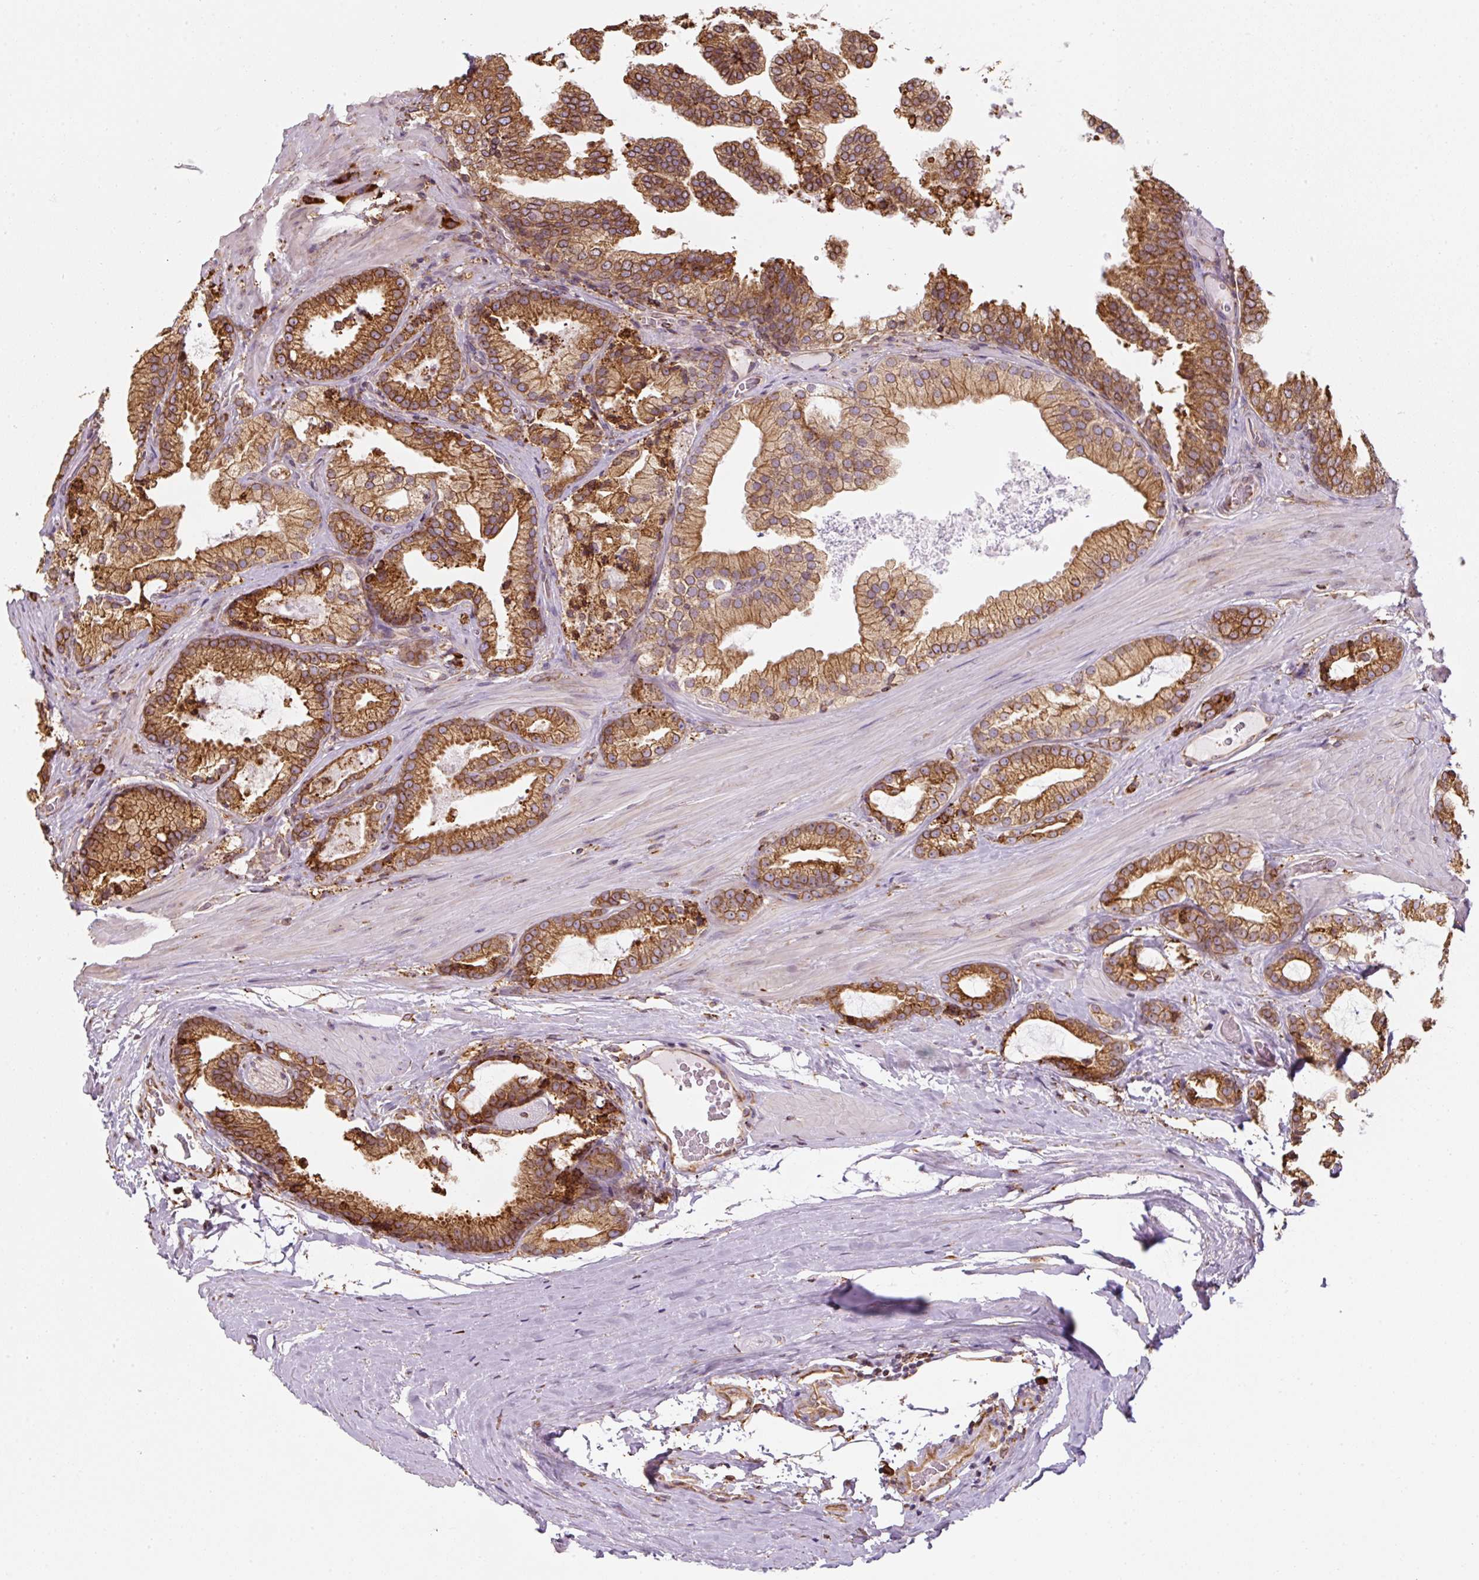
{"staining": {"intensity": "moderate", "quantity": ">75%", "location": "cytoplasmic/membranous"}, "tissue": "prostate cancer", "cell_type": "Tumor cells", "image_type": "cancer", "snomed": [{"axis": "morphology", "description": "Adenocarcinoma, High grade"}, {"axis": "topography", "description": "Prostate"}], "caption": "IHC image of human prostate cancer (adenocarcinoma (high-grade)) stained for a protein (brown), which reveals medium levels of moderate cytoplasmic/membranous staining in approximately >75% of tumor cells.", "gene": "PRKCSH", "patient": {"sex": "male", "age": 68}}